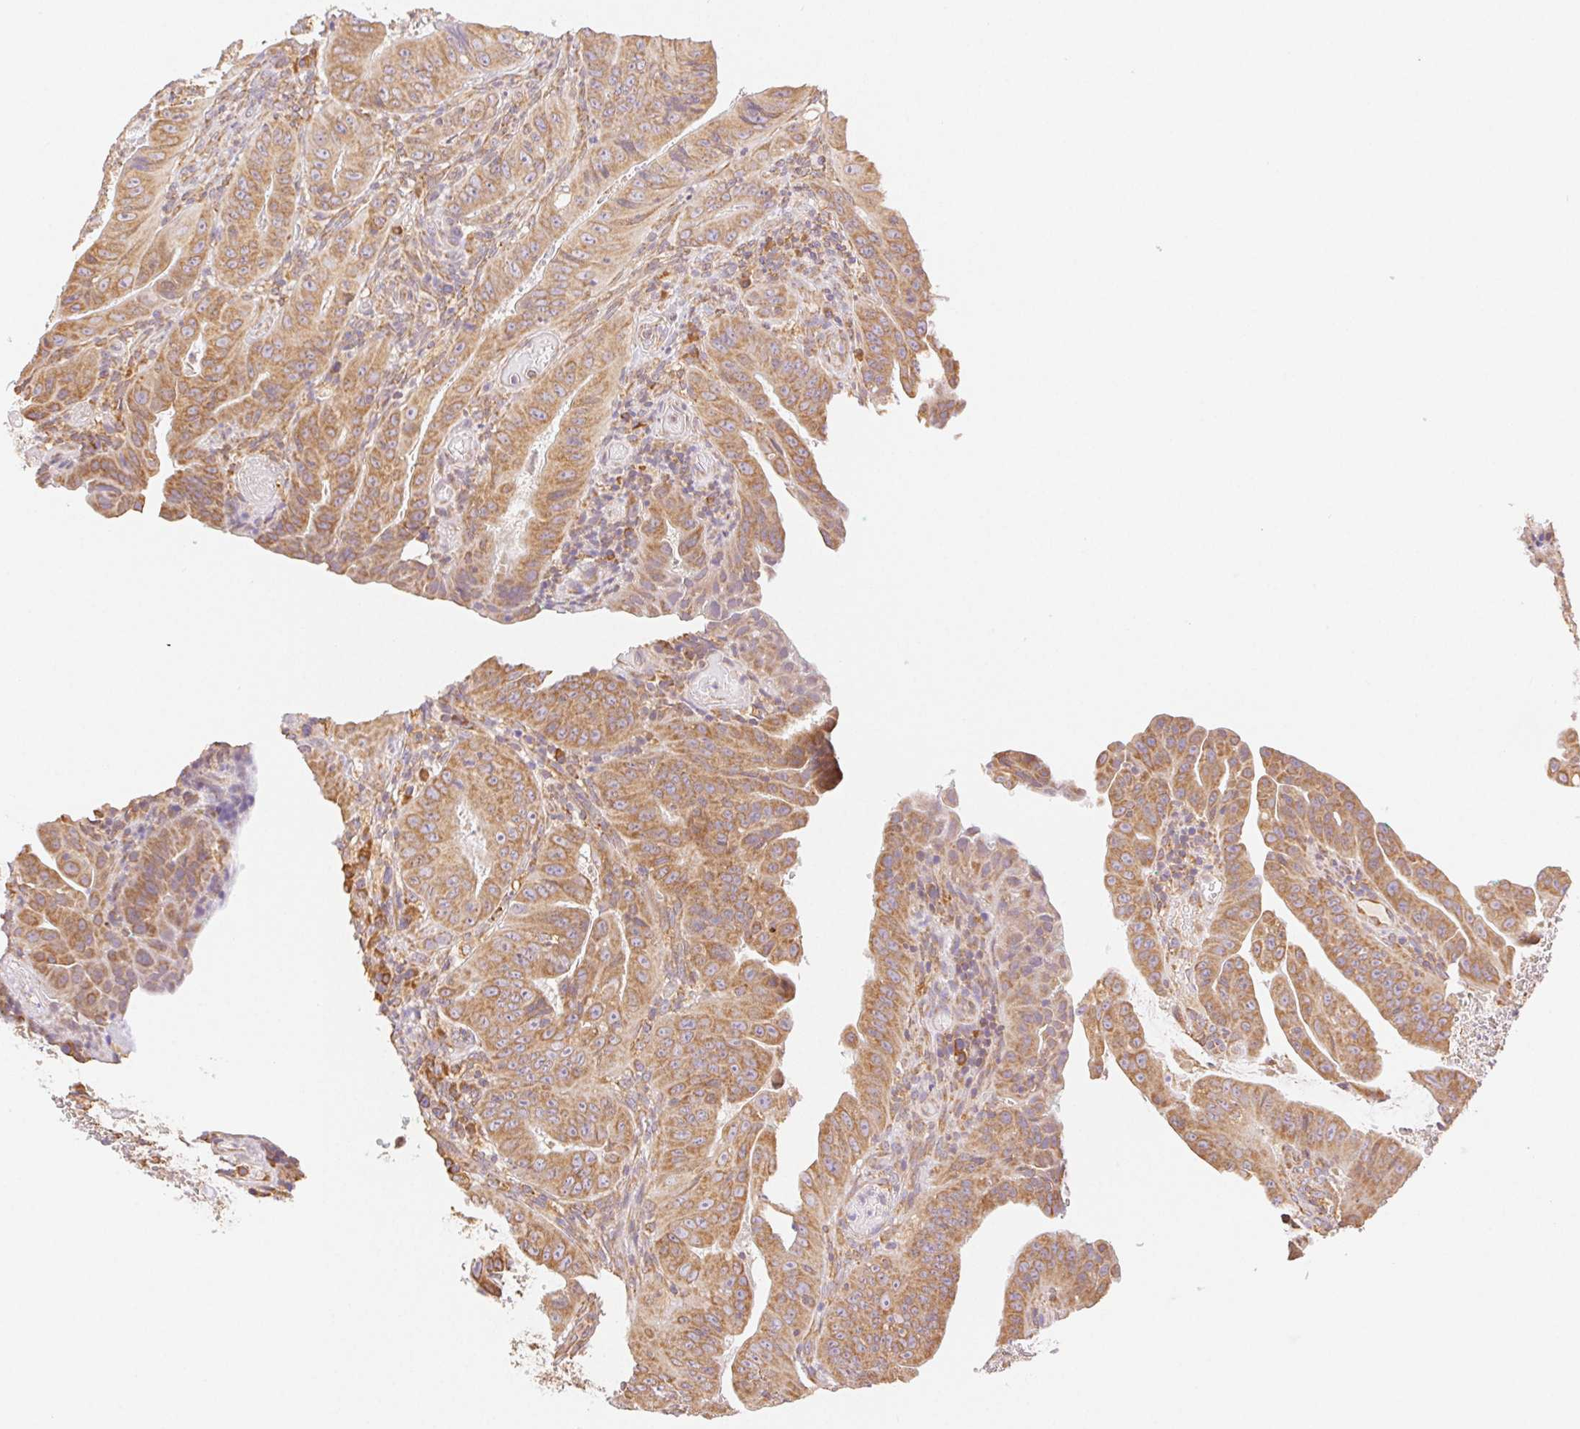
{"staining": {"intensity": "moderate", "quantity": ">75%", "location": "cytoplasmic/membranous"}, "tissue": "colorectal cancer", "cell_type": "Tumor cells", "image_type": "cancer", "snomed": [{"axis": "morphology", "description": "Adenocarcinoma, NOS"}, {"axis": "topography", "description": "Colon"}], "caption": "Protein expression analysis of adenocarcinoma (colorectal) shows moderate cytoplasmic/membranous staining in approximately >75% of tumor cells.", "gene": "ENTREP1", "patient": {"sex": "male", "age": 33}}